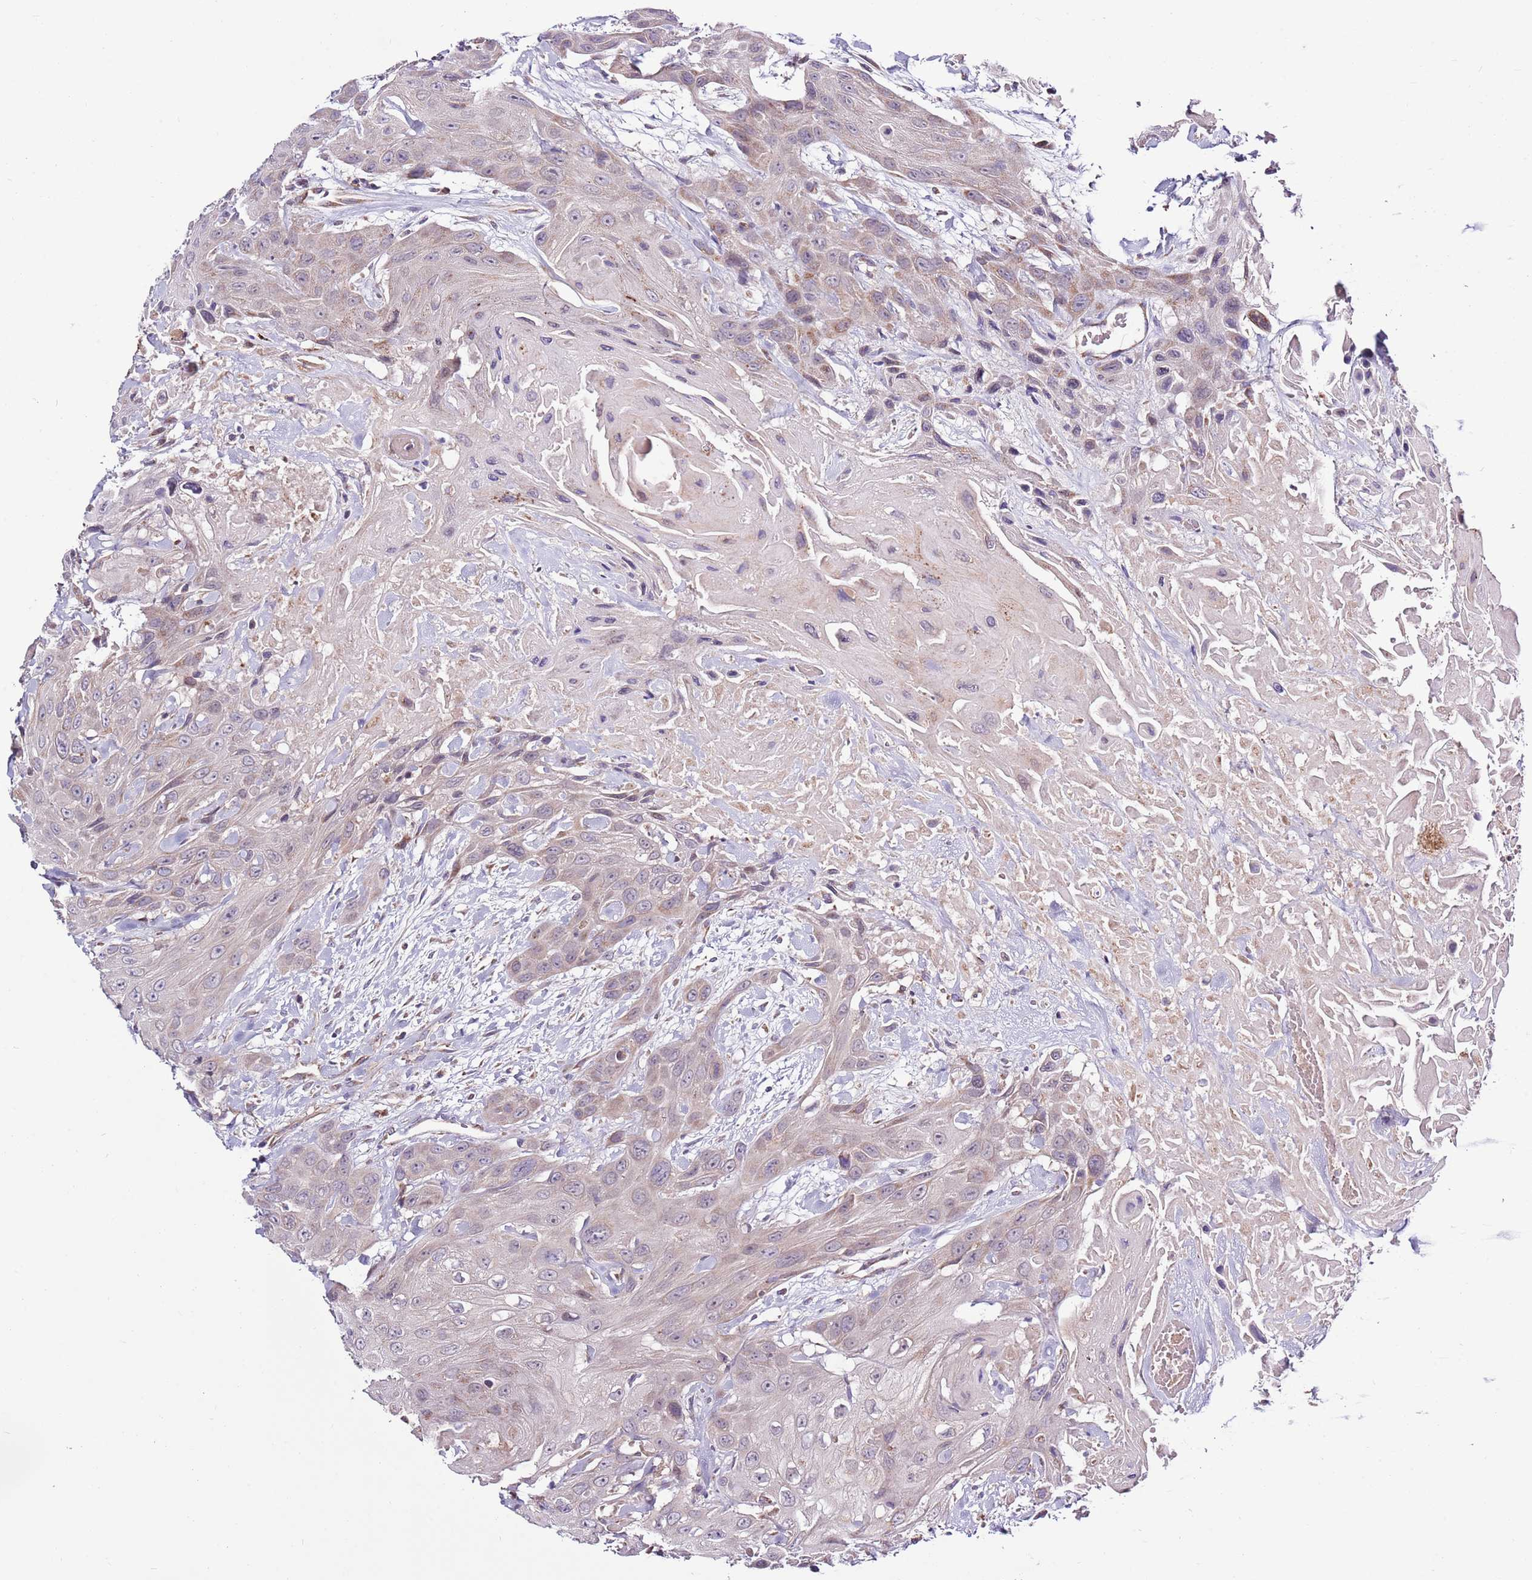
{"staining": {"intensity": "weak", "quantity": "<25%", "location": "cytoplasmic/membranous"}, "tissue": "head and neck cancer", "cell_type": "Tumor cells", "image_type": "cancer", "snomed": [{"axis": "morphology", "description": "Squamous cell carcinoma, NOS"}, {"axis": "topography", "description": "Head-Neck"}], "caption": "Immunohistochemical staining of human head and neck squamous cell carcinoma exhibits no significant staining in tumor cells.", "gene": "SMG1", "patient": {"sex": "male", "age": 81}}